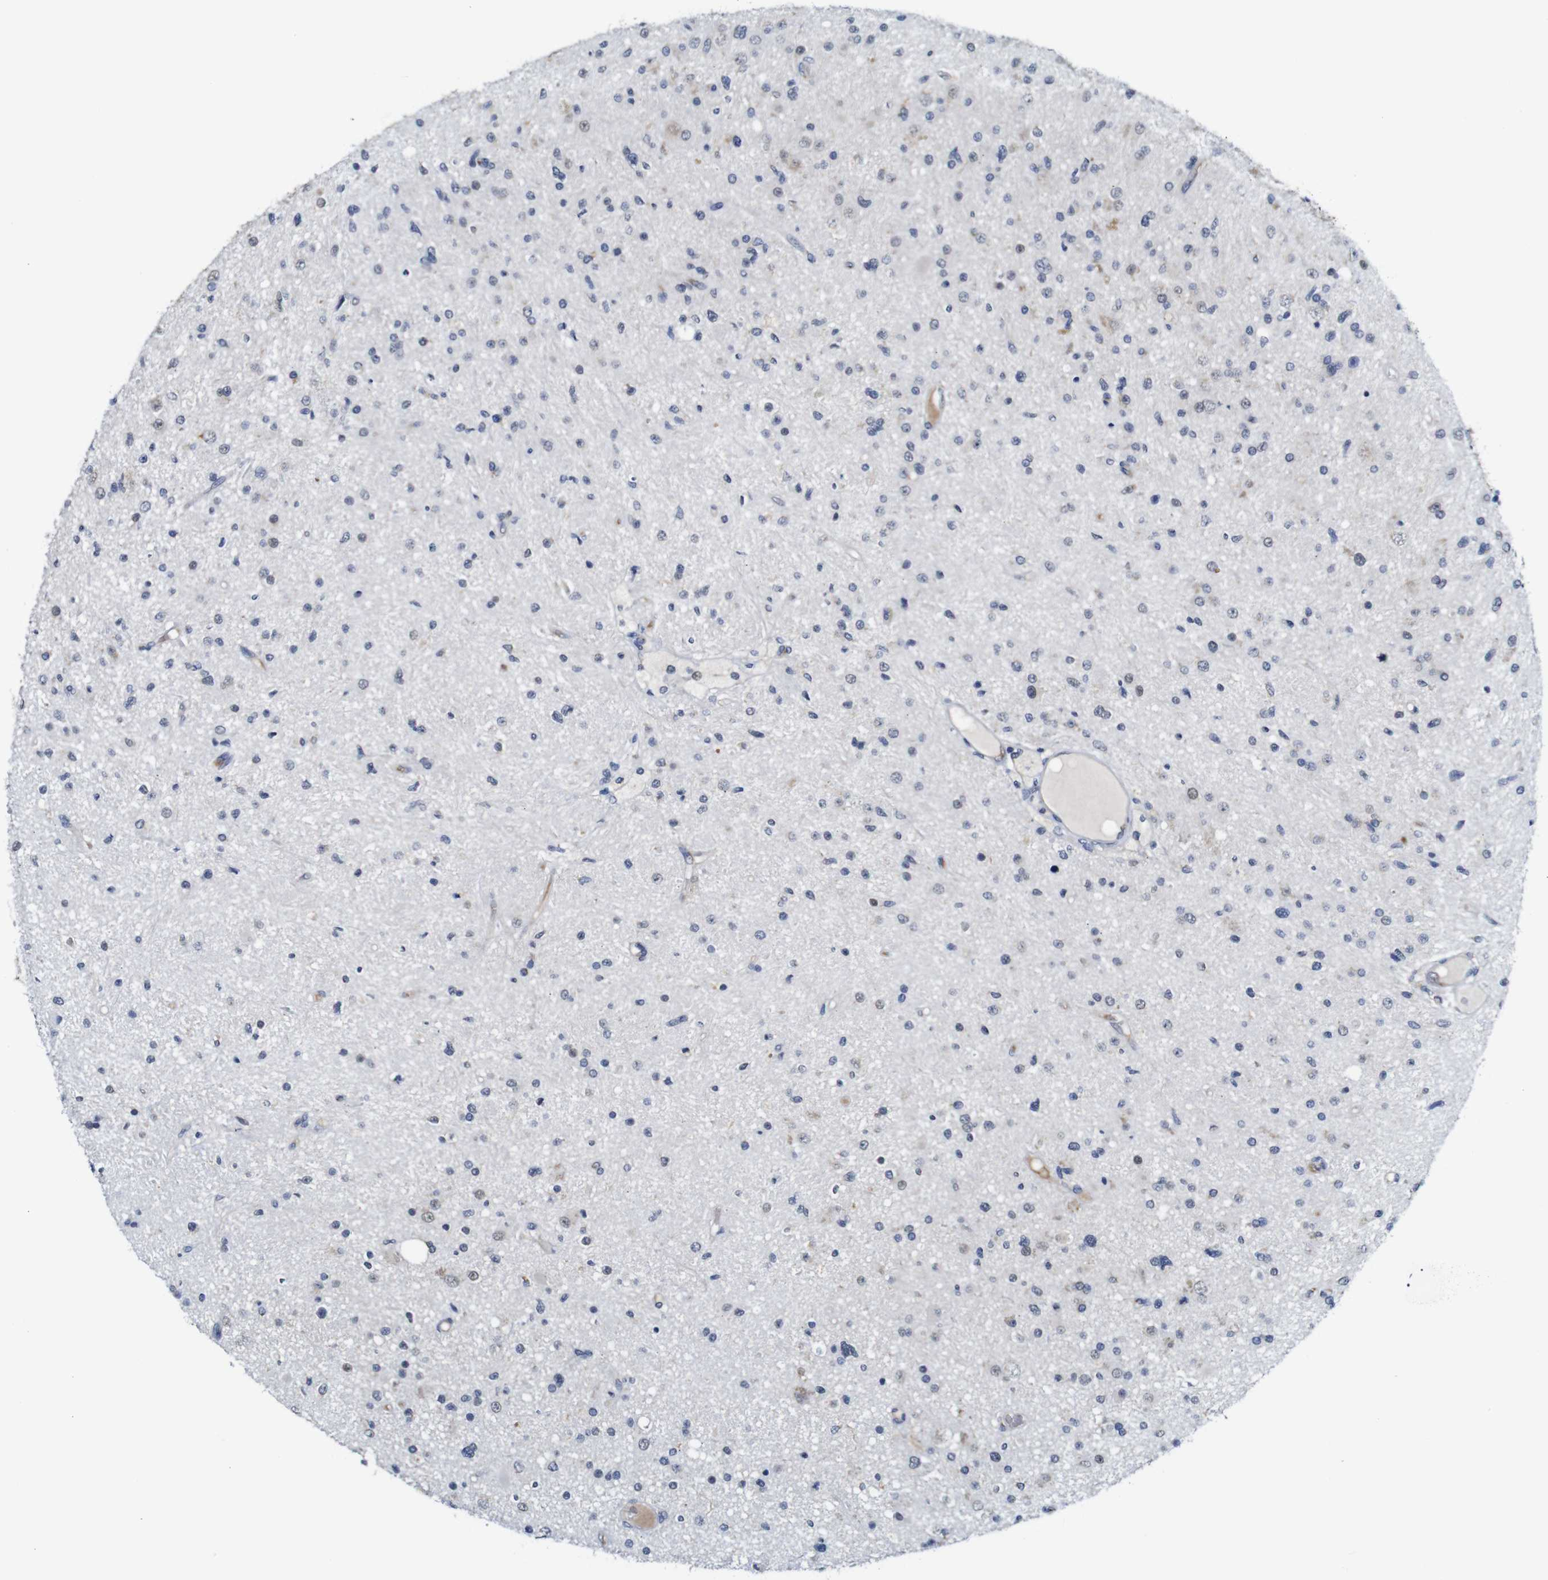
{"staining": {"intensity": "negative", "quantity": "none", "location": "none"}, "tissue": "glioma", "cell_type": "Tumor cells", "image_type": "cancer", "snomed": [{"axis": "morphology", "description": "Glioma, malignant, High grade"}, {"axis": "topography", "description": "Brain"}], "caption": "An immunohistochemistry (IHC) micrograph of glioma is shown. There is no staining in tumor cells of glioma. (DAB (3,3'-diaminobenzidine) immunohistochemistry (IHC) visualized using brightfield microscopy, high magnification).", "gene": "FURIN", "patient": {"sex": "male", "age": 33}}